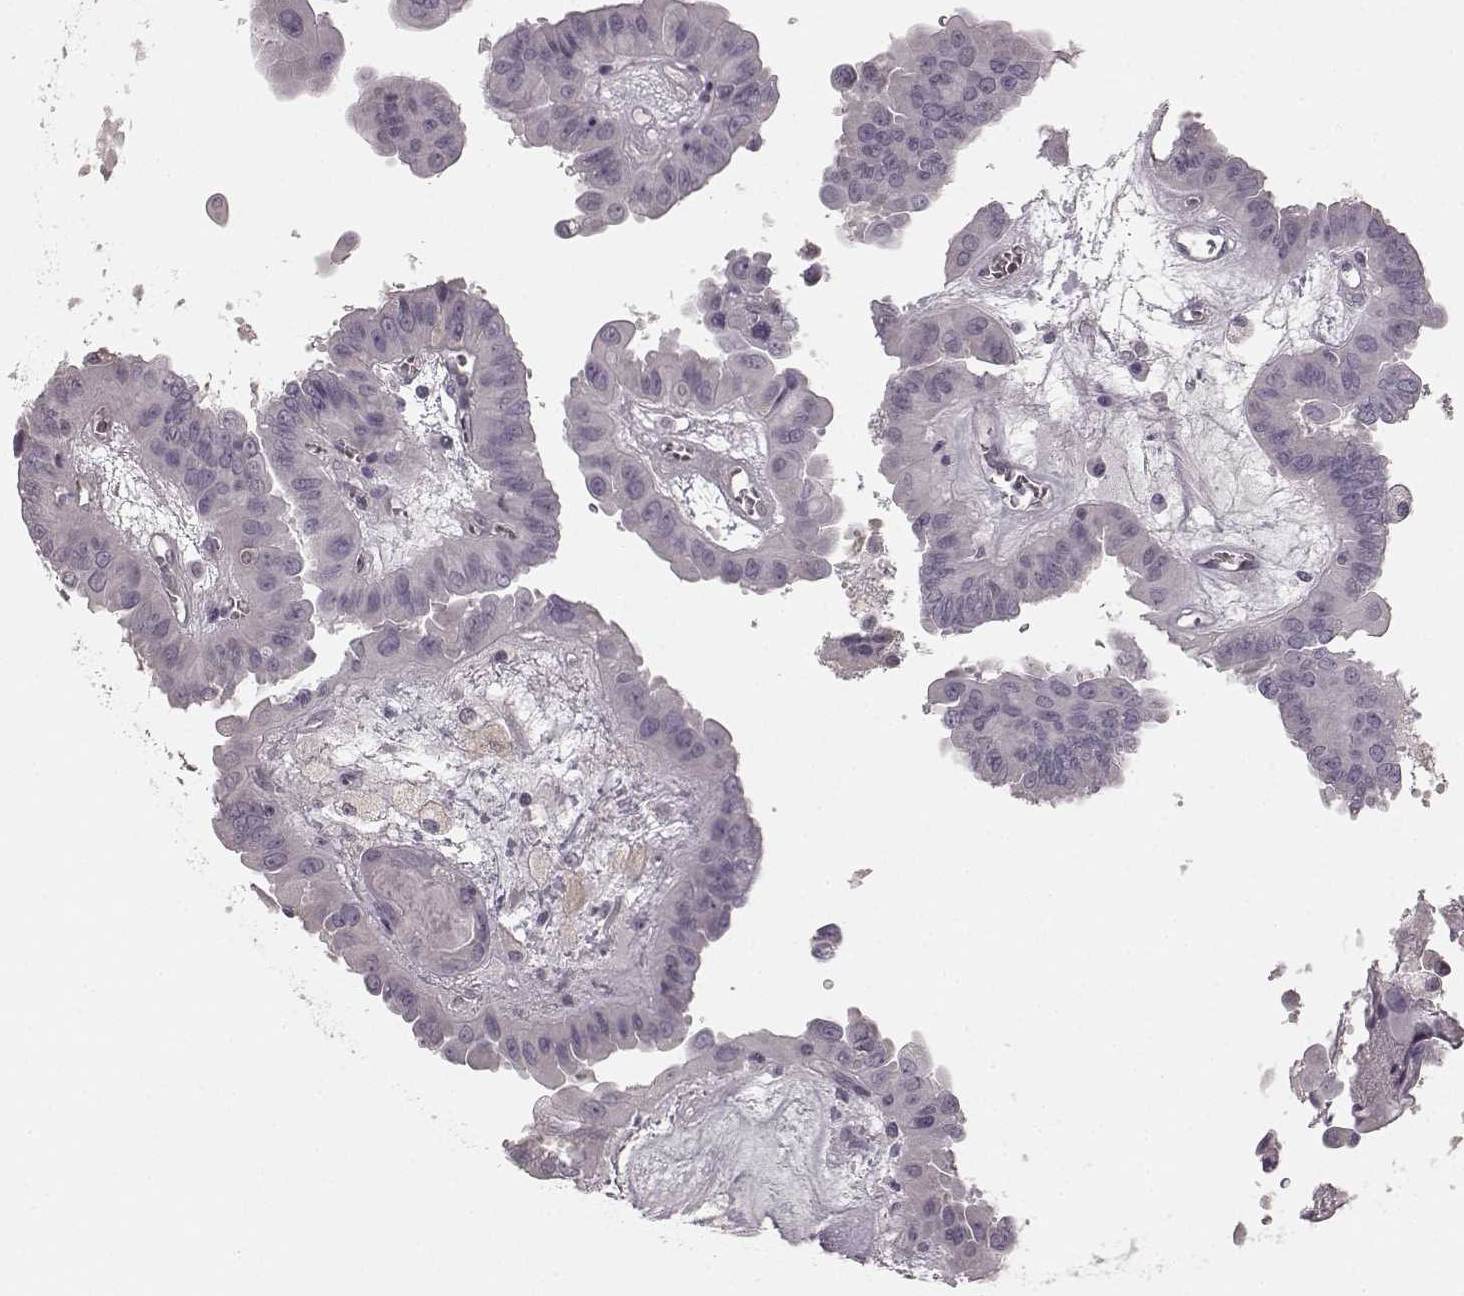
{"staining": {"intensity": "negative", "quantity": "none", "location": "none"}, "tissue": "thyroid cancer", "cell_type": "Tumor cells", "image_type": "cancer", "snomed": [{"axis": "morphology", "description": "Papillary adenocarcinoma, NOS"}, {"axis": "topography", "description": "Thyroid gland"}], "caption": "This is an immunohistochemistry (IHC) histopathology image of thyroid cancer (papillary adenocarcinoma). There is no expression in tumor cells.", "gene": "PRKCE", "patient": {"sex": "female", "age": 37}}